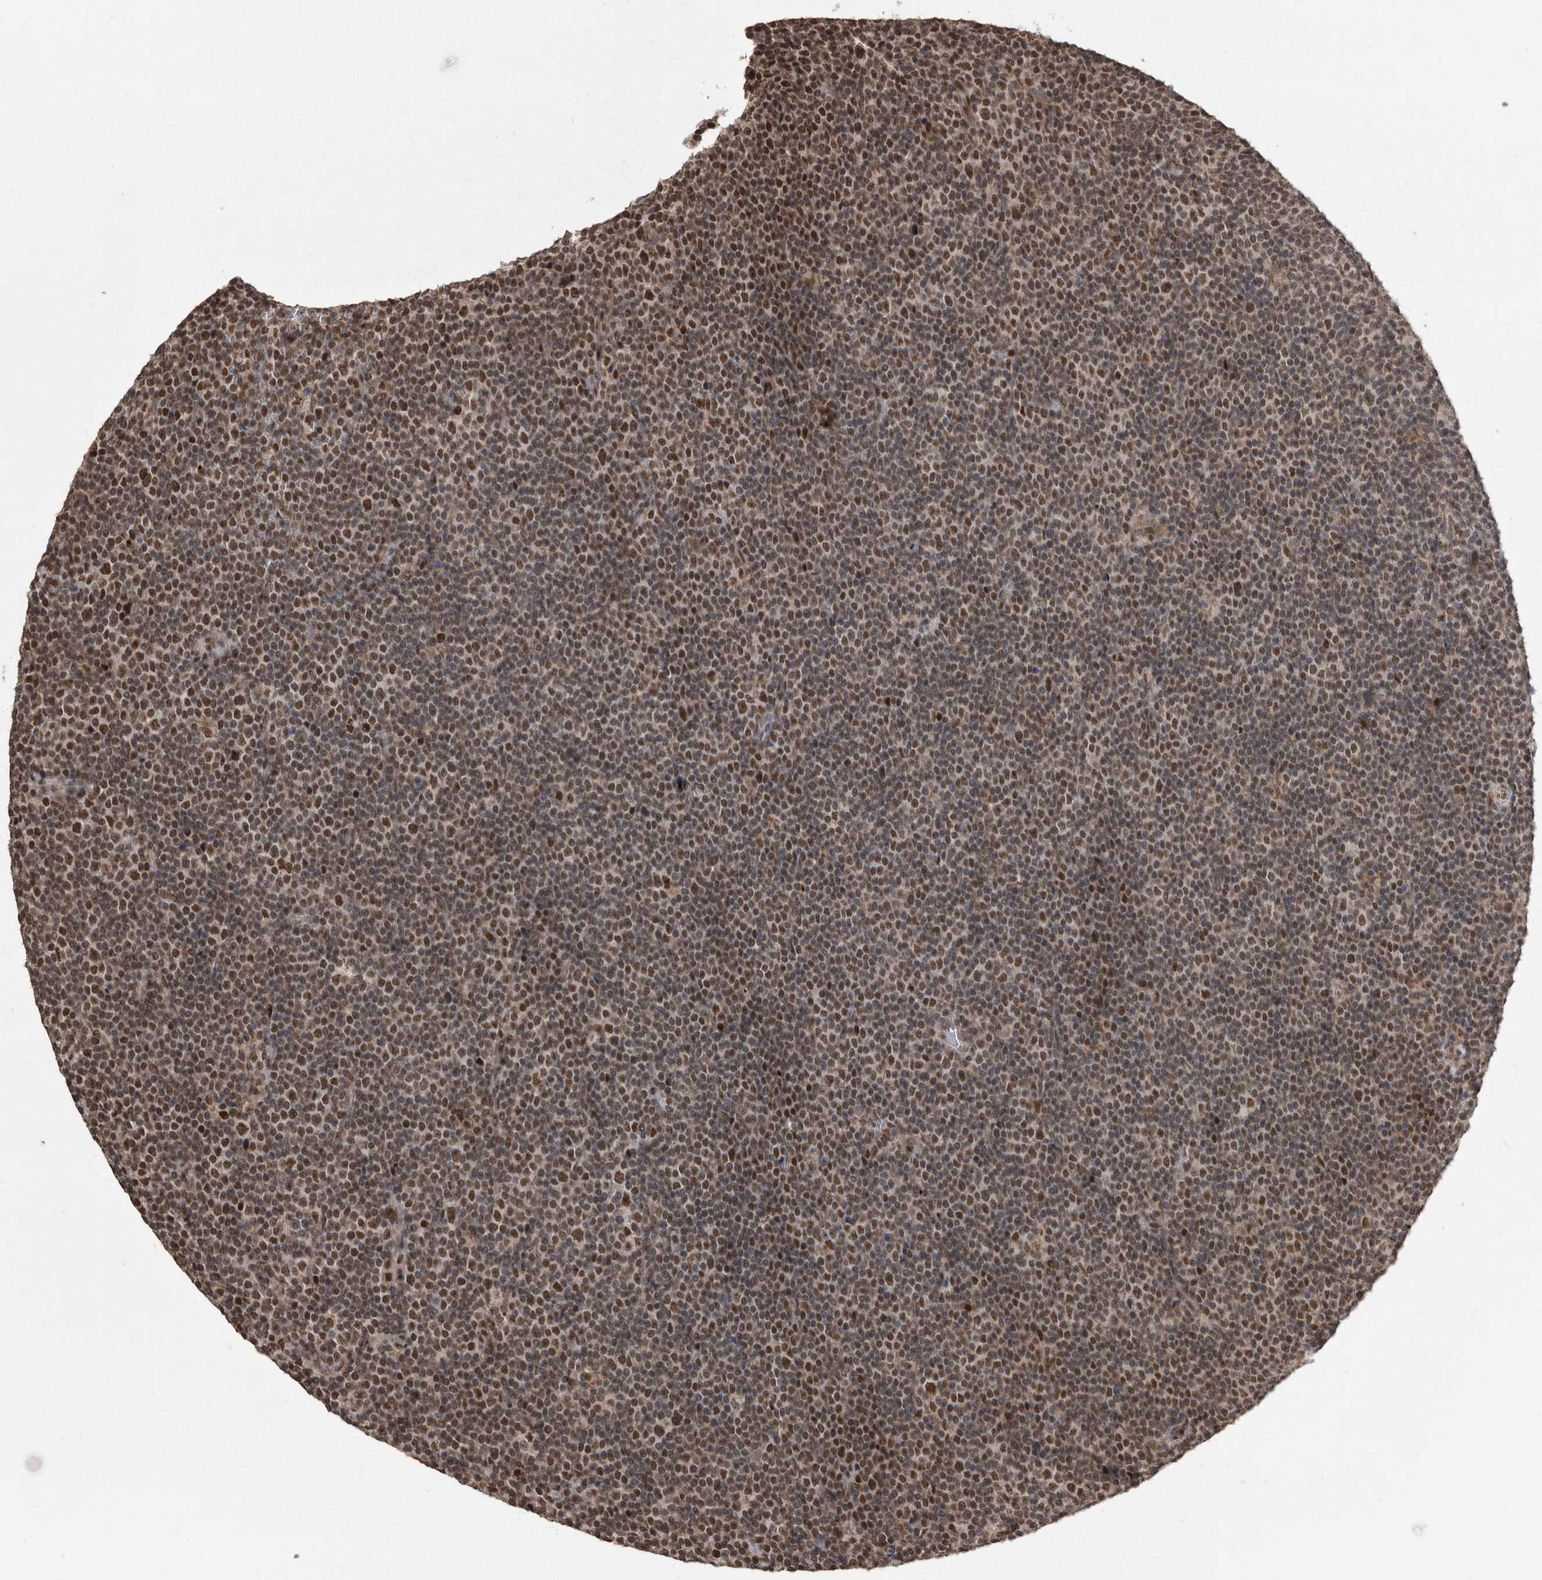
{"staining": {"intensity": "moderate", "quantity": ">75%", "location": "nuclear"}, "tissue": "lymphoma", "cell_type": "Tumor cells", "image_type": "cancer", "snomed": [{"axis": "morphology", "description": "Malignant lymphoma, non-Hodgkin's type, Low grade"}, {"axis": "topography", "description": "Lymph node"}], "caption": "An immunohistochemistry photomicrograph of neoplastic tissue is shown. Protein staining in brown labels moderate nuclear positivity in low-grade malignant lymphoma, non-Hodgkin's type within tumor cells. (DAB IHC, brown staining for protein, blue staining for nuclei).", "gene": "TDRD3", "patient": {"sex": "female", "age": 67}}